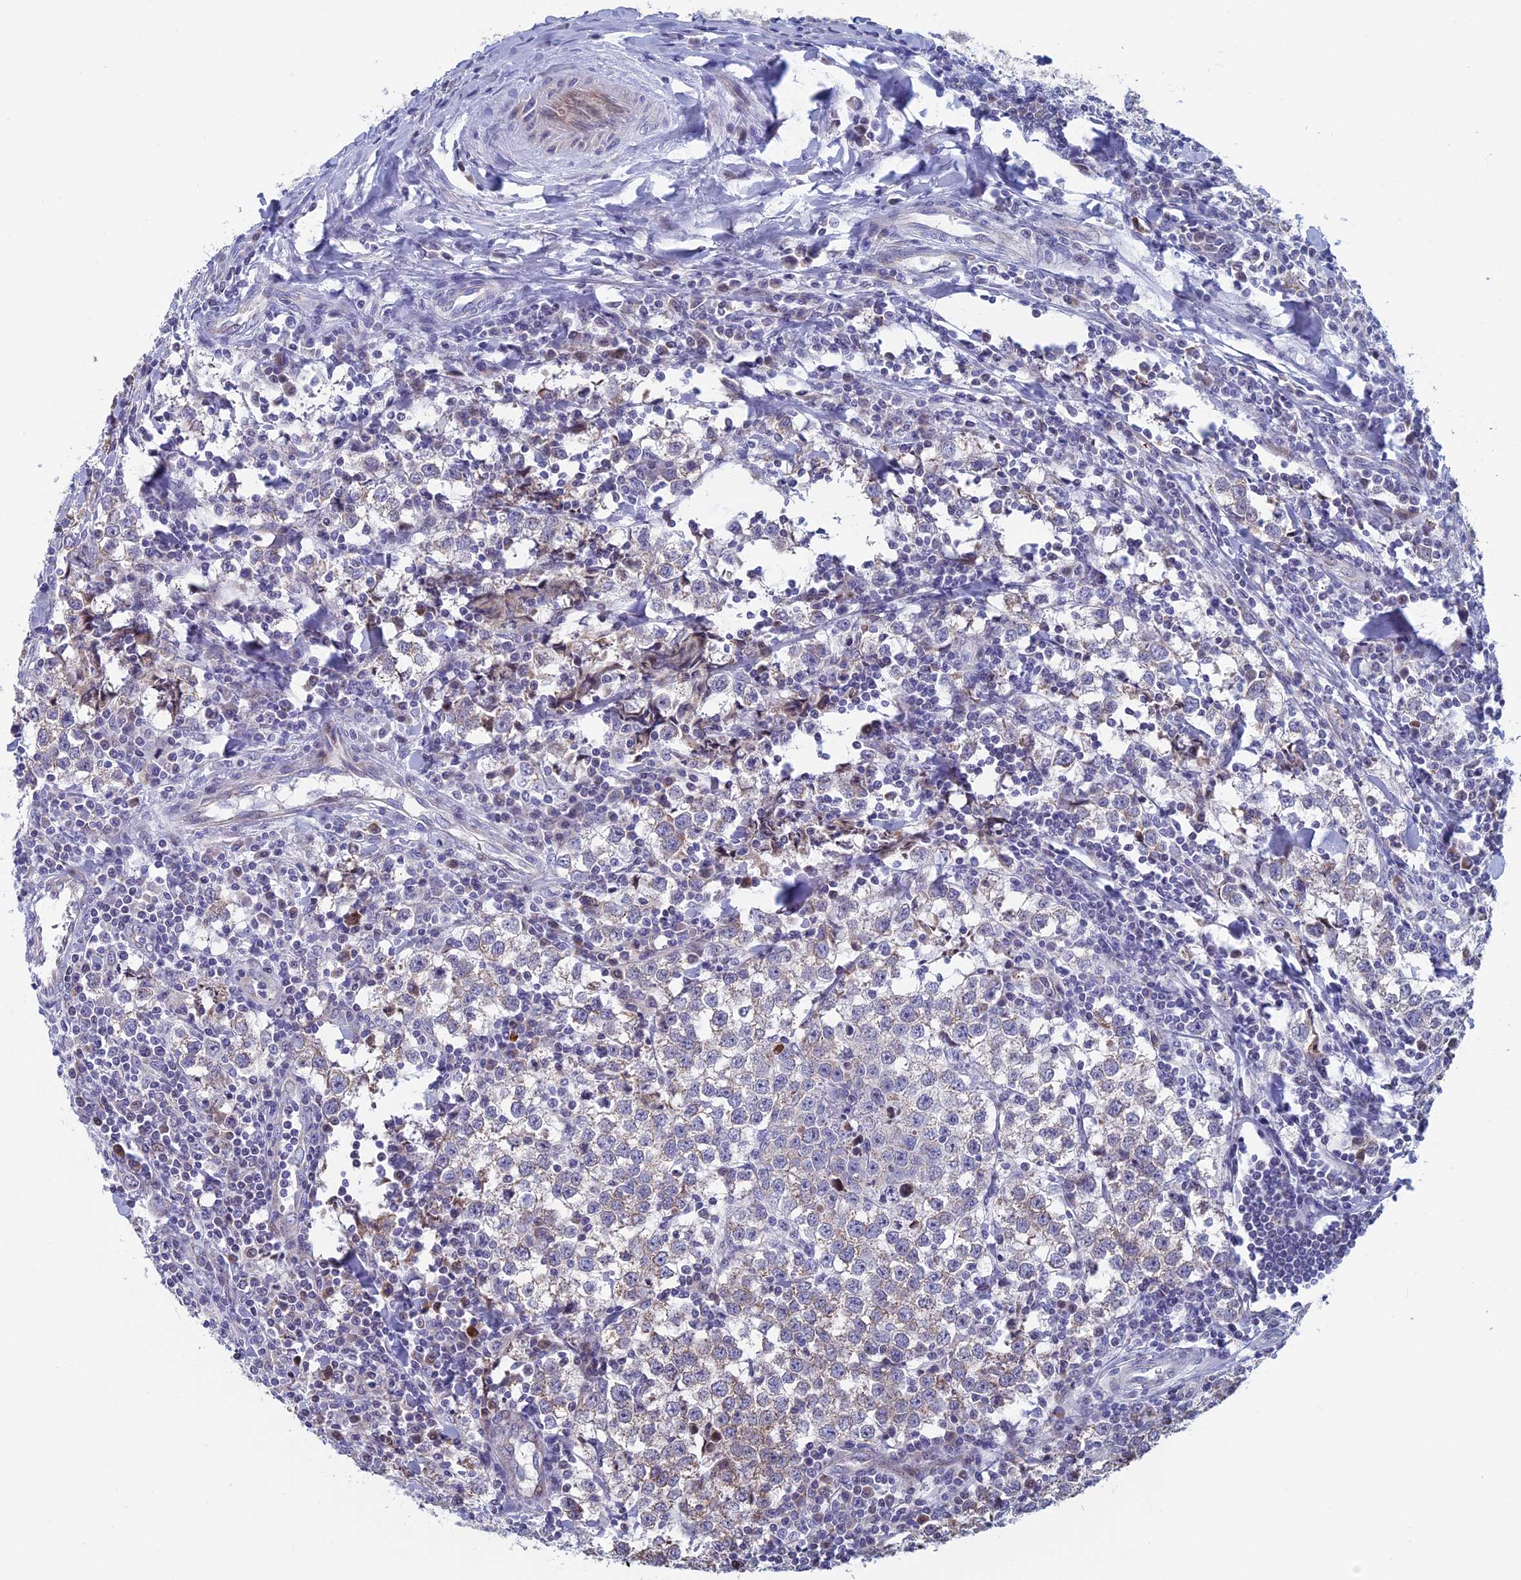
{"staining": {"intensity": "negative", "quantity": "none", "location": "none"}, "tissue": "testis cancer", "cell_type": "Tumor cells", "image_type": "cancer", "snomed": [{"axis": "morphology", "description": "Seminoma, NOS"}, {"axis": "morphology", "description": "Carcinoma, Embryonal, NOS"}, {"axis": "topography", "description": "Testis"}], "caption": "A high-resolution image shows IHC staining of testis cancer (seminoma), which exhibits no significant expression in tumor cells.", "gene": "NIBAN3", "patient": {"sex": "male", "age": 36}}